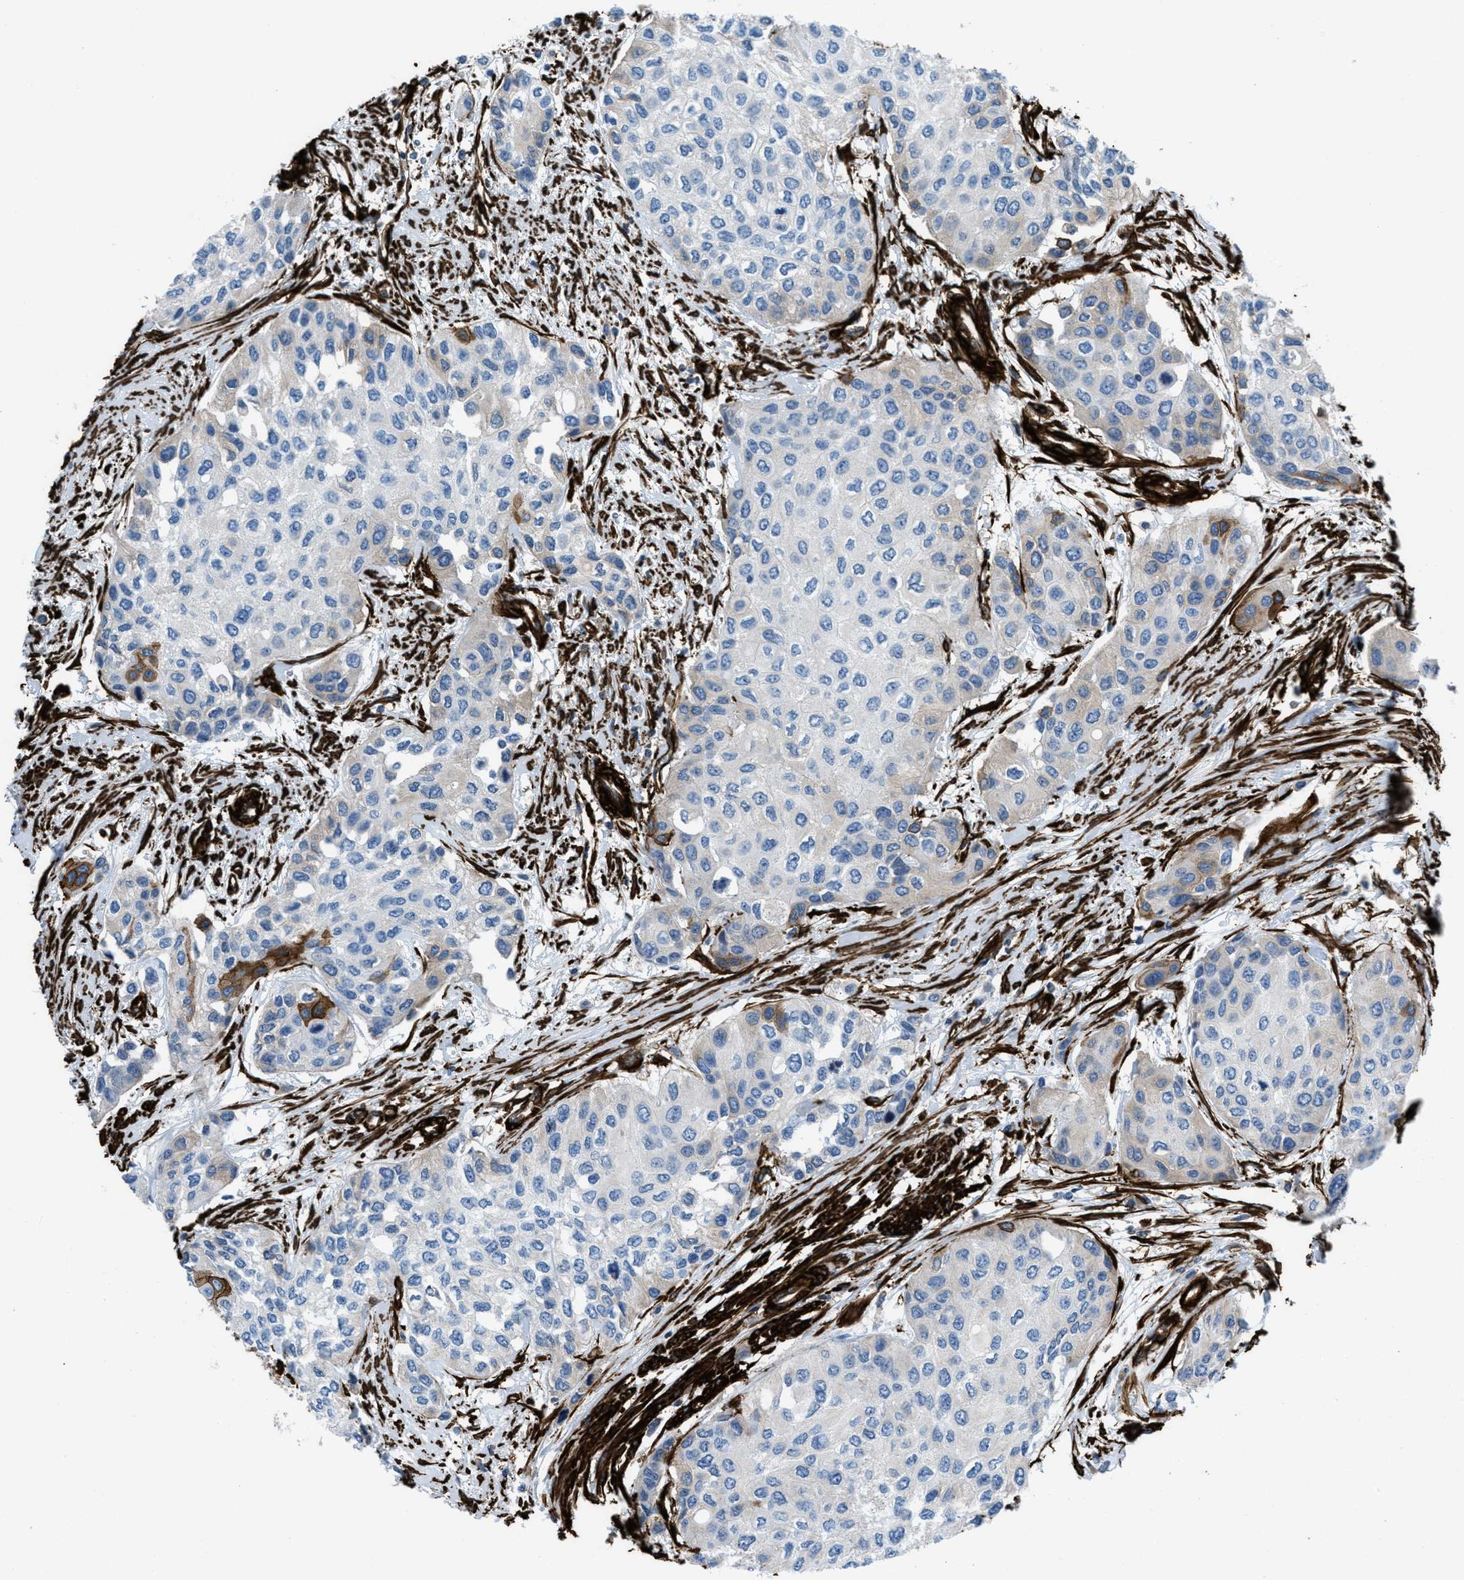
{"staining": {"intensity": "negative", "quantity": "none", "location": "none"}, "tissue": "urothelial cancer", "cell_type": "Tumor cells", "image_type": "cancer", "snomed": [{"axis": "morphology", "description": "Urothelial carcinoma, High grade"}, {"axis": "topography", "description": "Urinary bladder"}], "caption": "Immunohistochemistry of human urothelial cancer shows no positivity in tumor cells. The staining is performed using DAB brown chromogen with nuclei counter-stained in using hematoxylin.", "gene": "CALD1", "patient": {"sex": "female", "age": 56}}